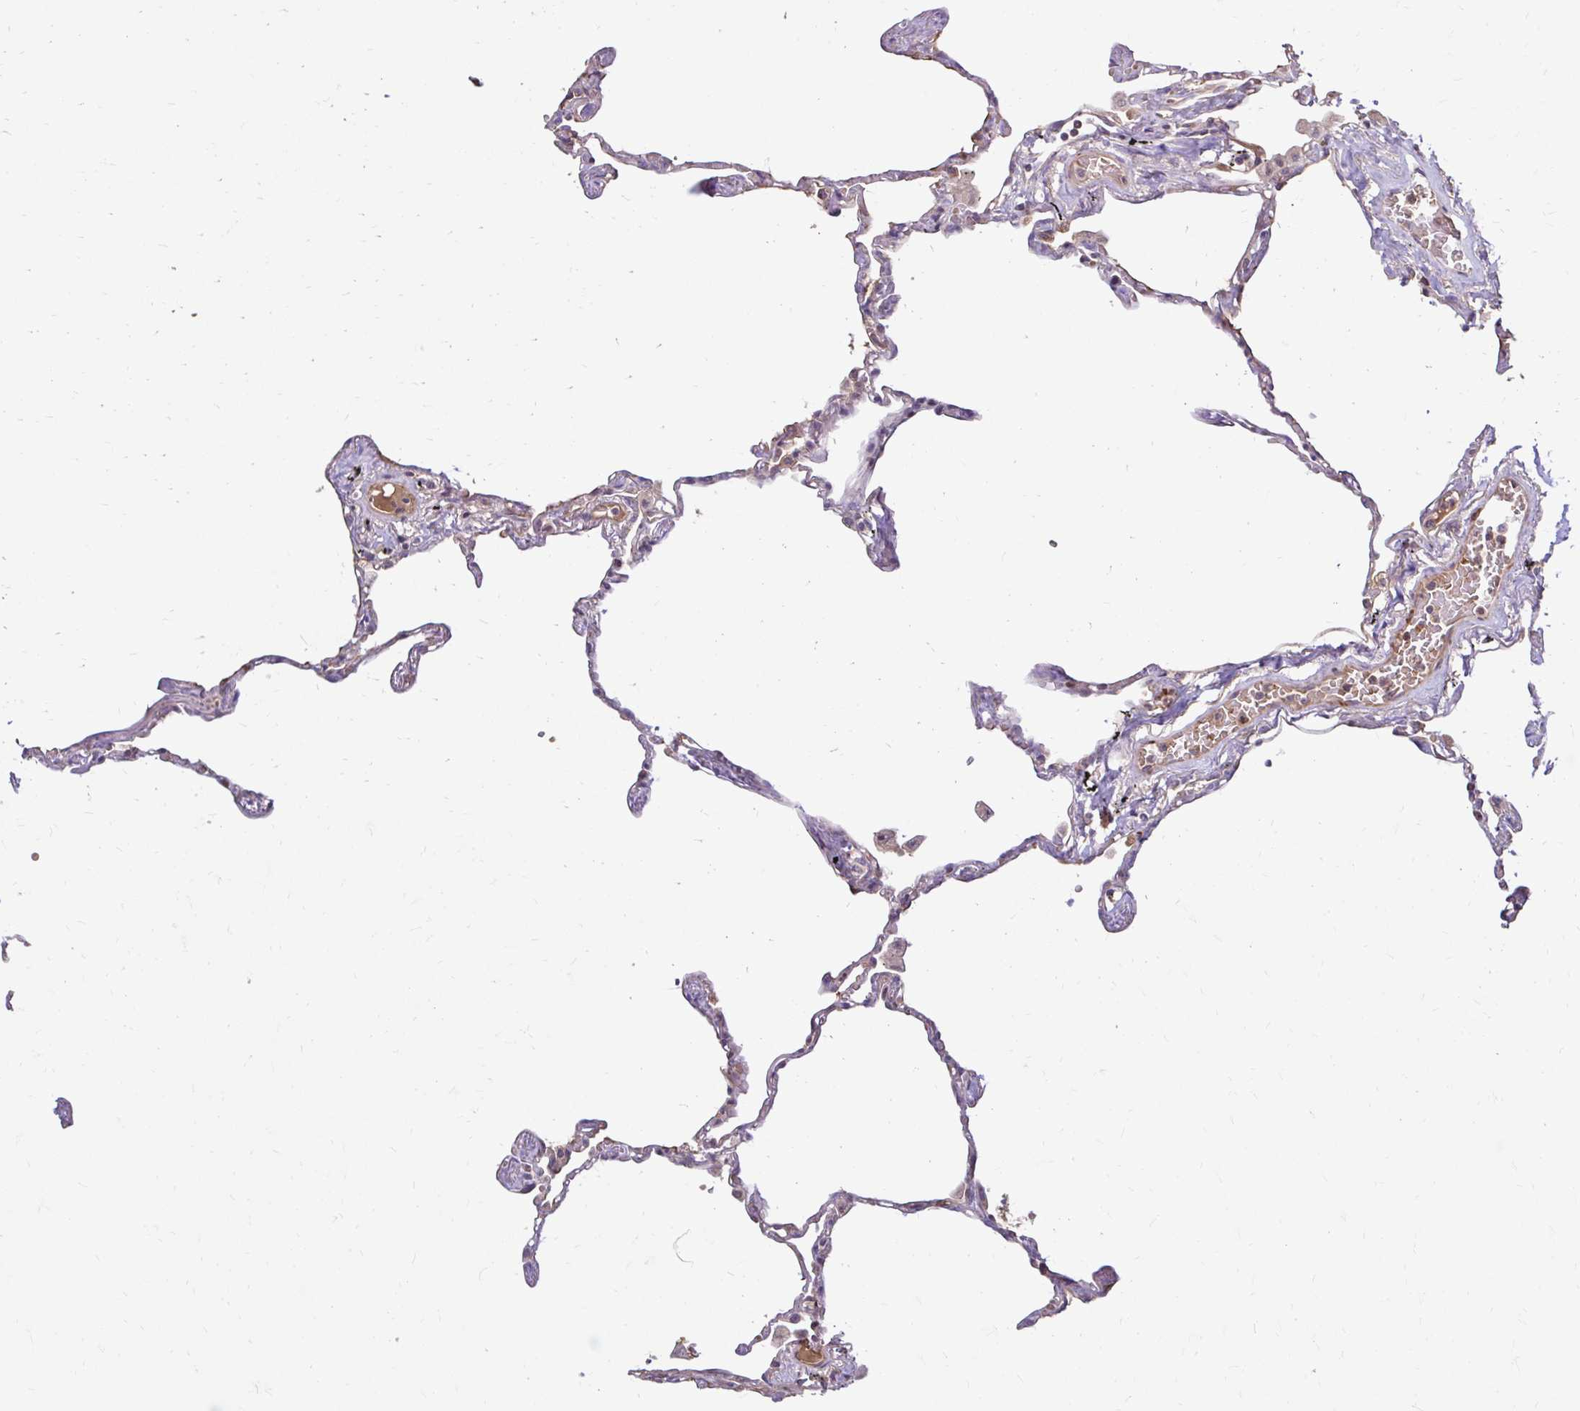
{"staining": {"intensity": "moderate", "quantity": "<25%", "location": "cytoplasmic/membranous"}, "tissue": "lung", "cell_type": "Alveolar cells", "image_type": "normal", "snomed": [{"axis": "morphology", "description": "Normal tissue, NOS"}, {"axis": "topography", "description": "Lung"}], "caption": "The histopathology image demonstrates immunohistochemical staining of benign lung. There is moderate cytoplasmic/membranous staining is identified in approximately <25% of alveolar cells.", "gene": "ARHGEF37", "patient": {"sex": "female", "age": 67}}